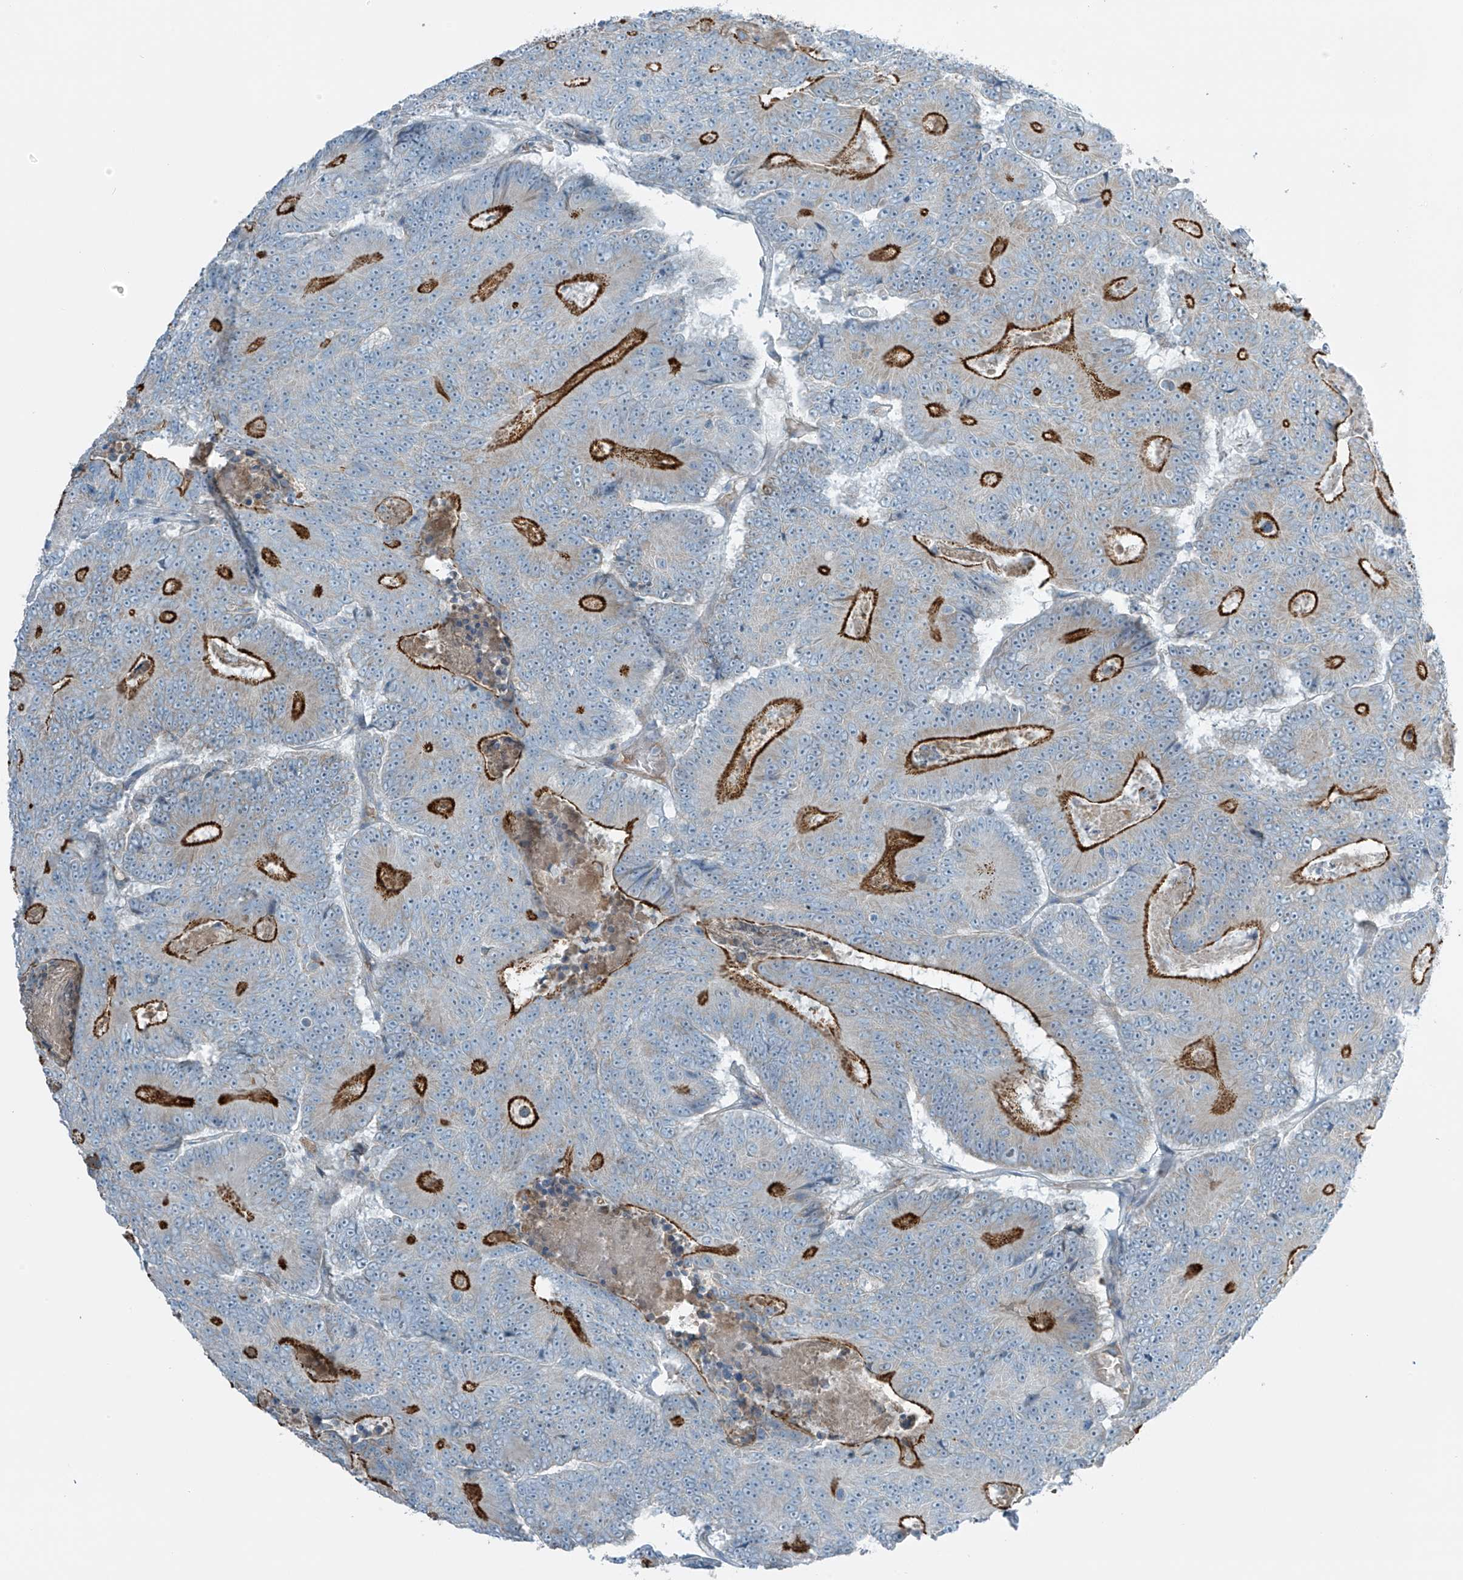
{"staining": {"intensity": "strong", "quantity": "25%-75%", "location": "cytoplasmic/membranous"}, "tissue": "colorectal cancer", "cell_type": "Tumor cells", "image_type": "cancer", "snomed": [{"axis": "morphology", "description": "Adenocarcinoma, NOS"}, {"axis": "topography", "description": "Colon"}], "caption": "Protein expression analysis of colorectal cancer shows strong cytoplasmic/membranous expression in about 25%-75% of tumor cells.", "gene": "FAM131C", "patient": {"sex": "male", "age": 83}}